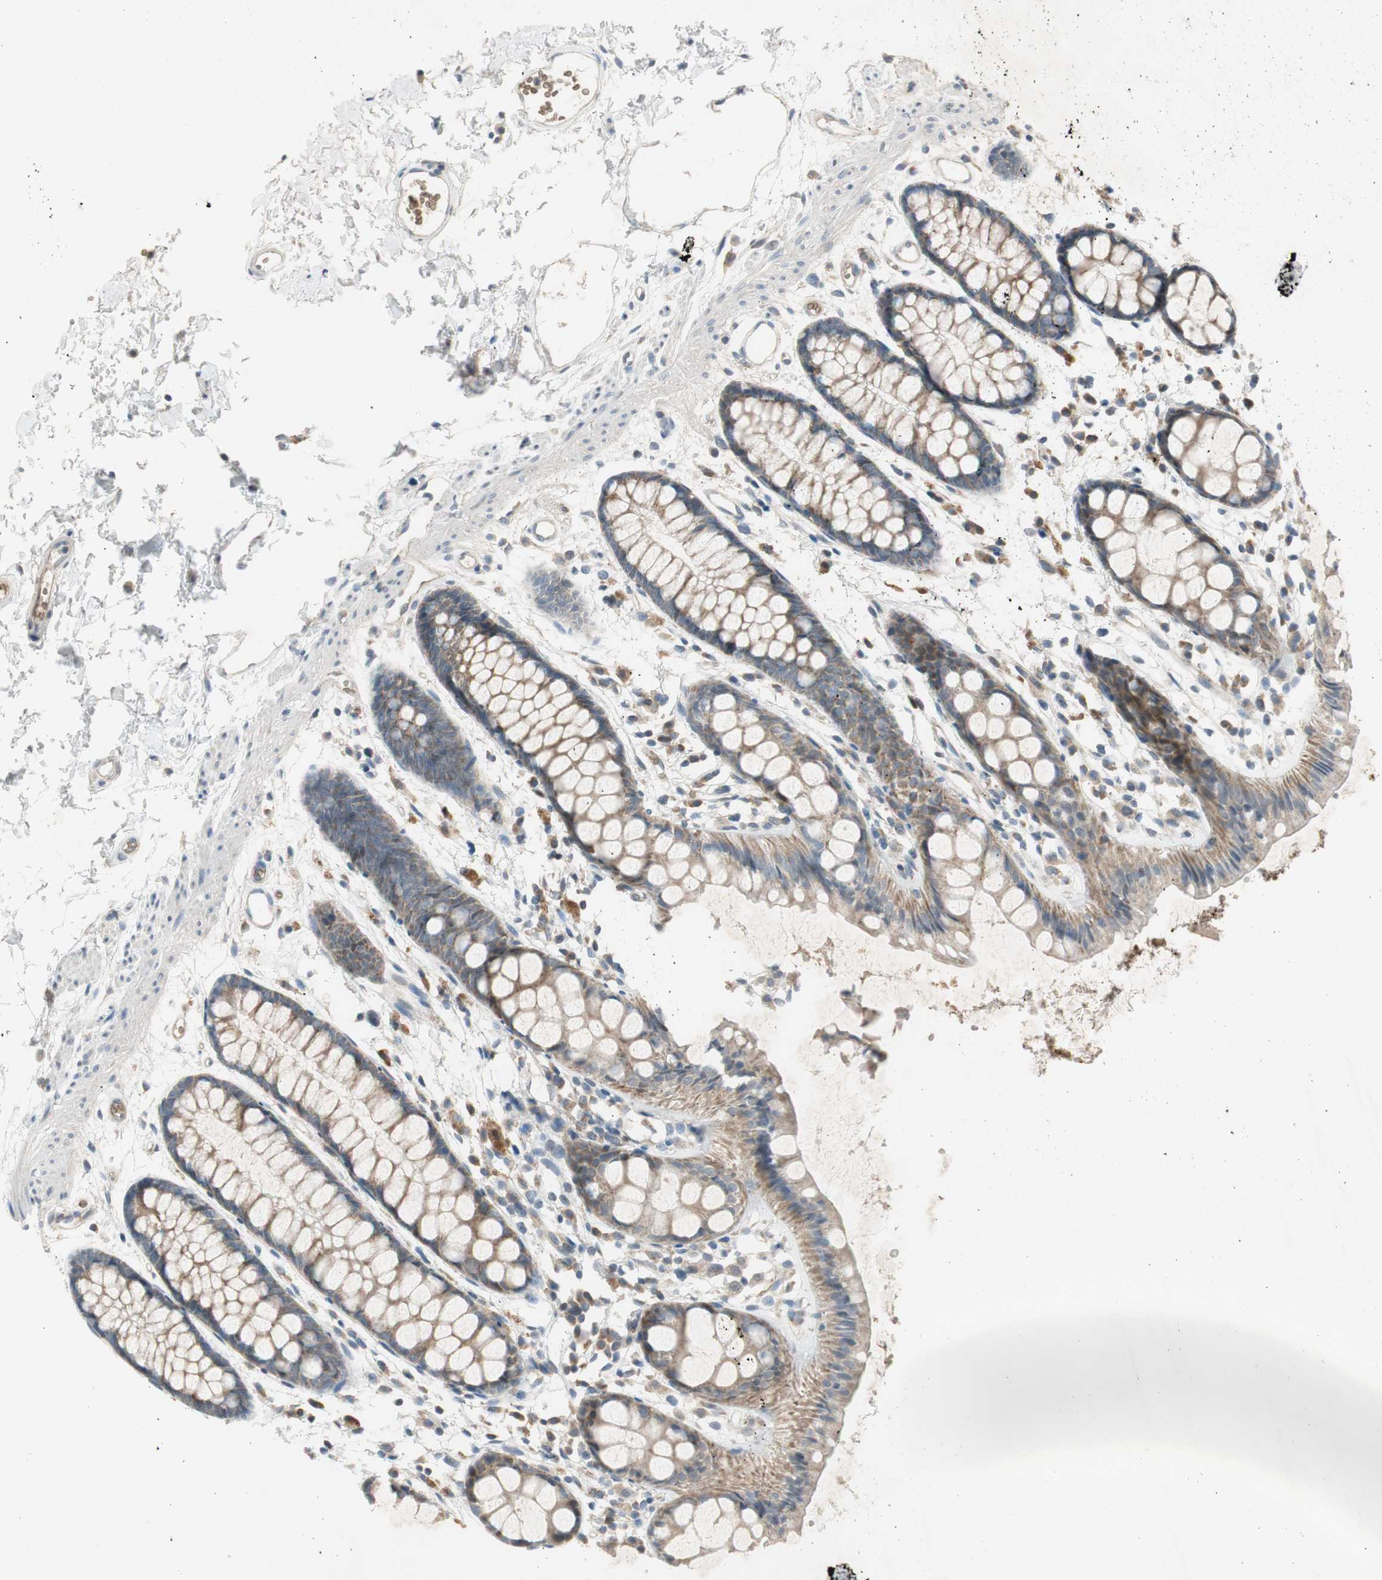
{"staining": {"intensity": "moderate", "quantity": ">75%", "location": "cytoplasmic/membranous"}, "tissue": "rectum", "cell_type": "Glandular cells", "image_type": "normal", "snomed": [{"axis": "morphology", "description": "Normal tissue, NOS"}, {"axis": "topography", "description": "Rectum"}], "caption": "The image demonstrates staining of normal rectum, revealing moderate cytoplasmic/membranous protein expression (brown color) within glandular cells.", "gene": "GYPC", "patient": {"sex": "female", "age": 66}}